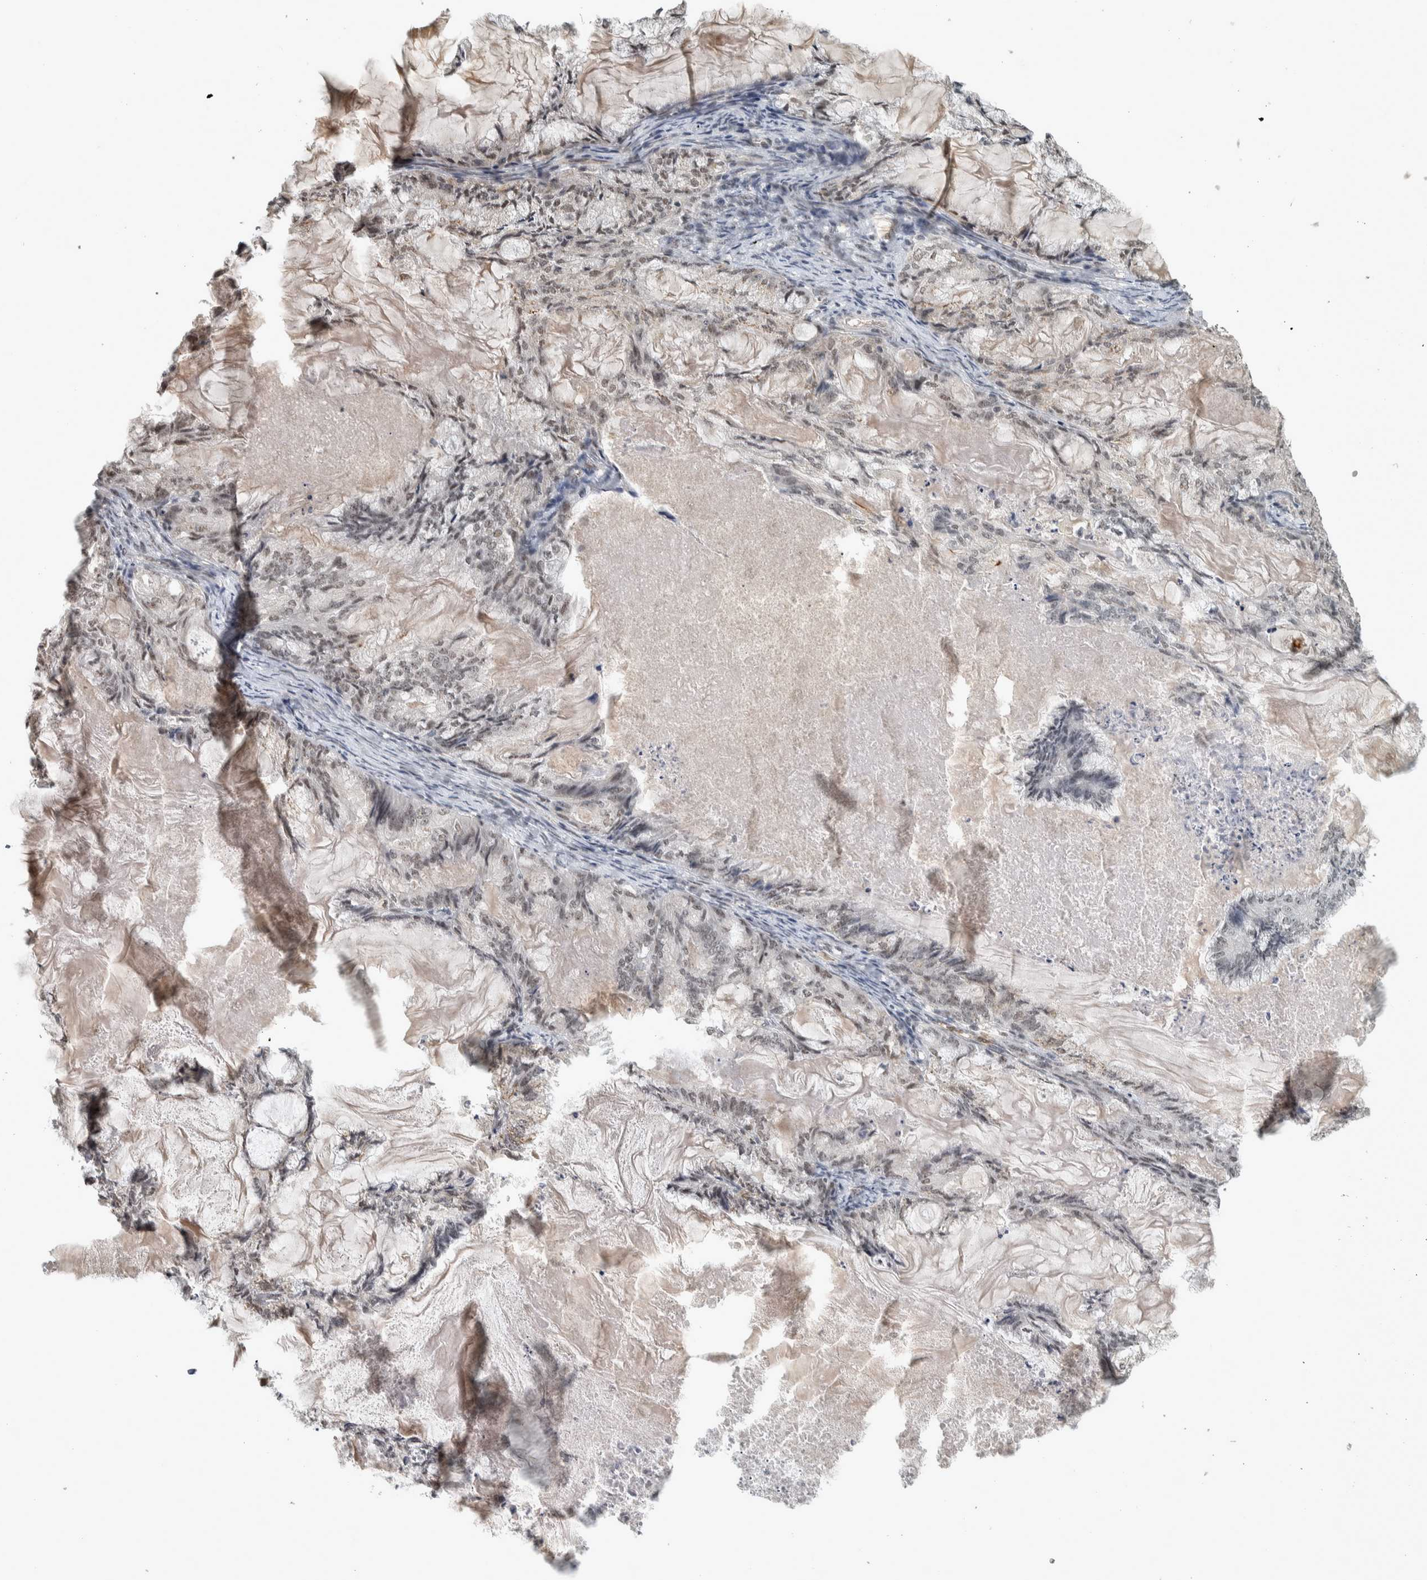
{"staining": {"intensity": "weak", "quantity": "25%-75%", "location": "nuclear"}, "tissue": "endometrial cancer", "cell_type": "Tumor cells", "image_type": "cancer", "snomed": [{"axis": "morphology", "description": "Adenocarcinoma, NOS"}, {"axis": "topography", "description": "Endometrium"}], "caption": "Immunohistochemistry (DAB (3,3'-diaminobenzidine)) staining of human endometrial cancer (adenocarcinoma) demonstrates weak nuclear protein staining in about 25%-75% of tumor cells.", "gene": "DDX42", "patient": {"sex": "female", "age": 86}}